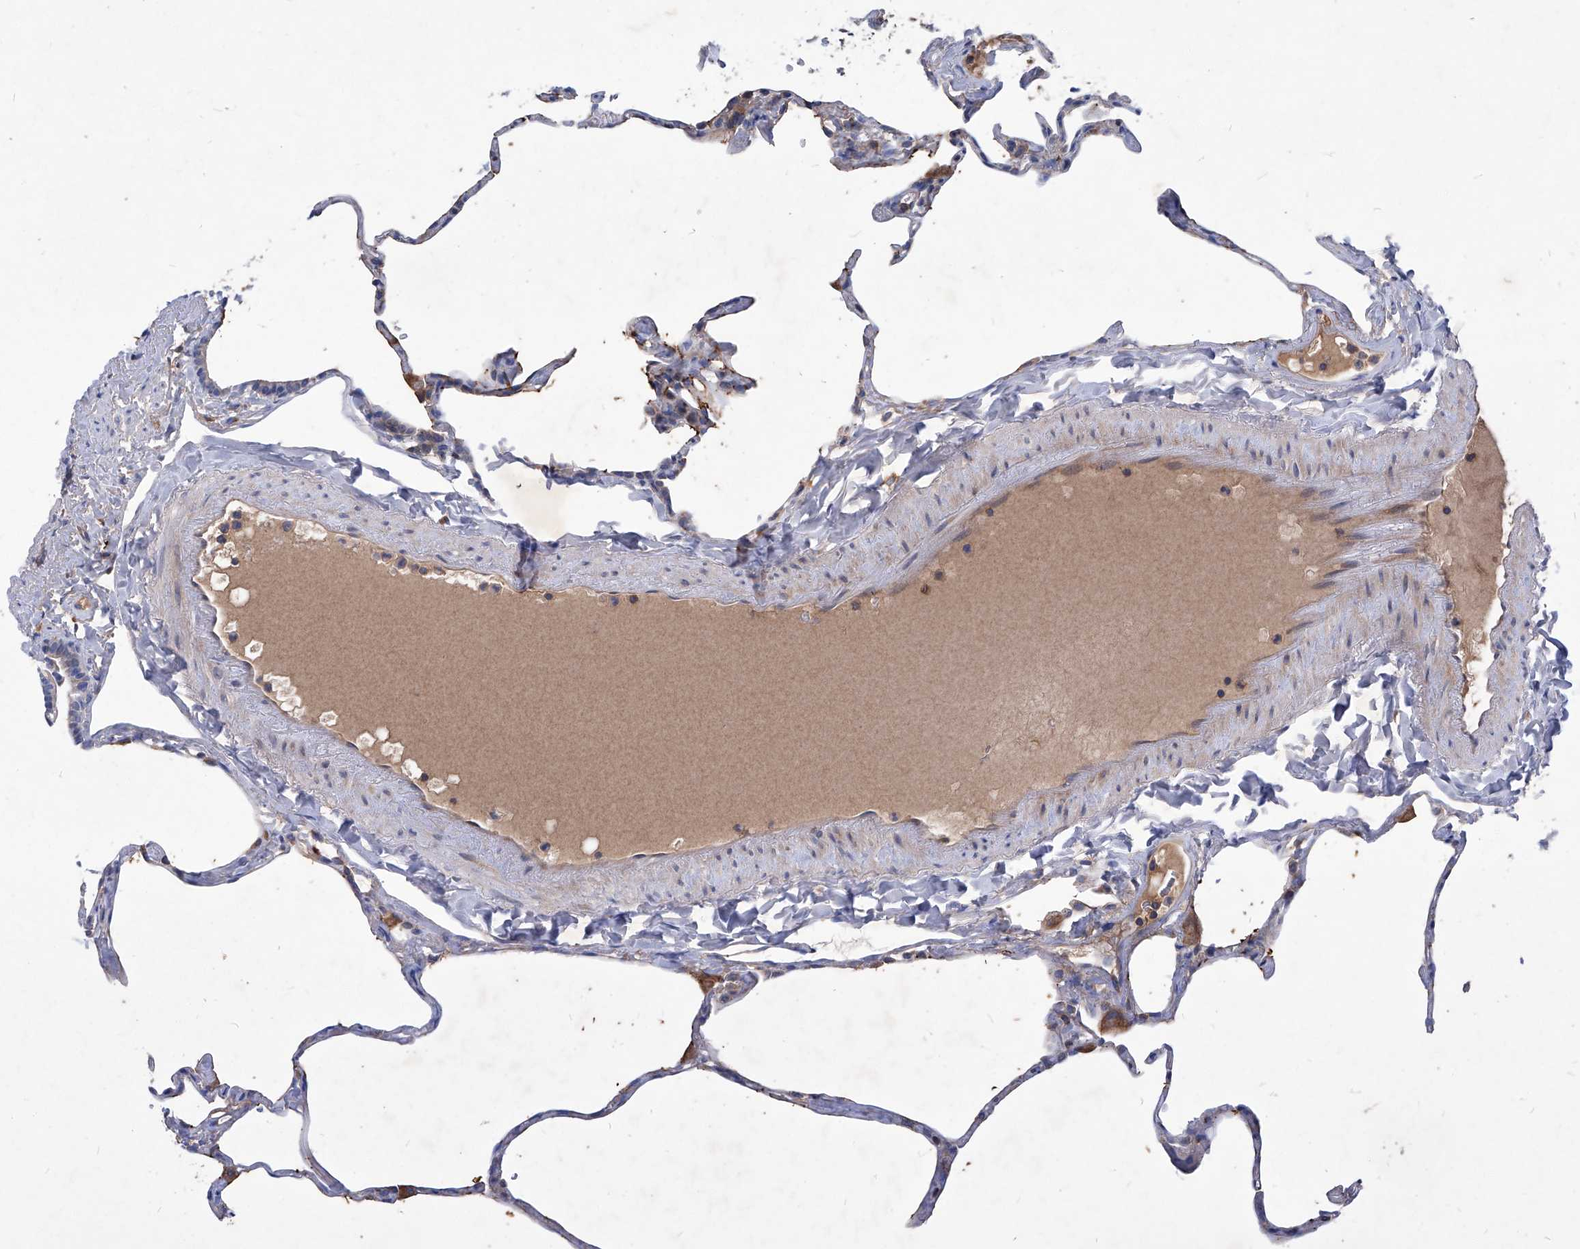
{"staining": {"intensity": "negative", "quantity": "none", "location": "none"}, "tissue": "lung", "cell_type": "Alveolar cells", "image_type": "normal", "snomed": [{"axis": "morphology", "description": "Normal tissue, NOS"}, {"axis": "topography", "description": "Lung"}], "caption": "A histopathology image of lung stained for a protein reveals no brown staining in alveolar cells. (DAB (3,3'-diaminobenzidine) IHC, high magnification).", "gene": "EPHA8", "patient": {"sex": "male", "age": 65}}